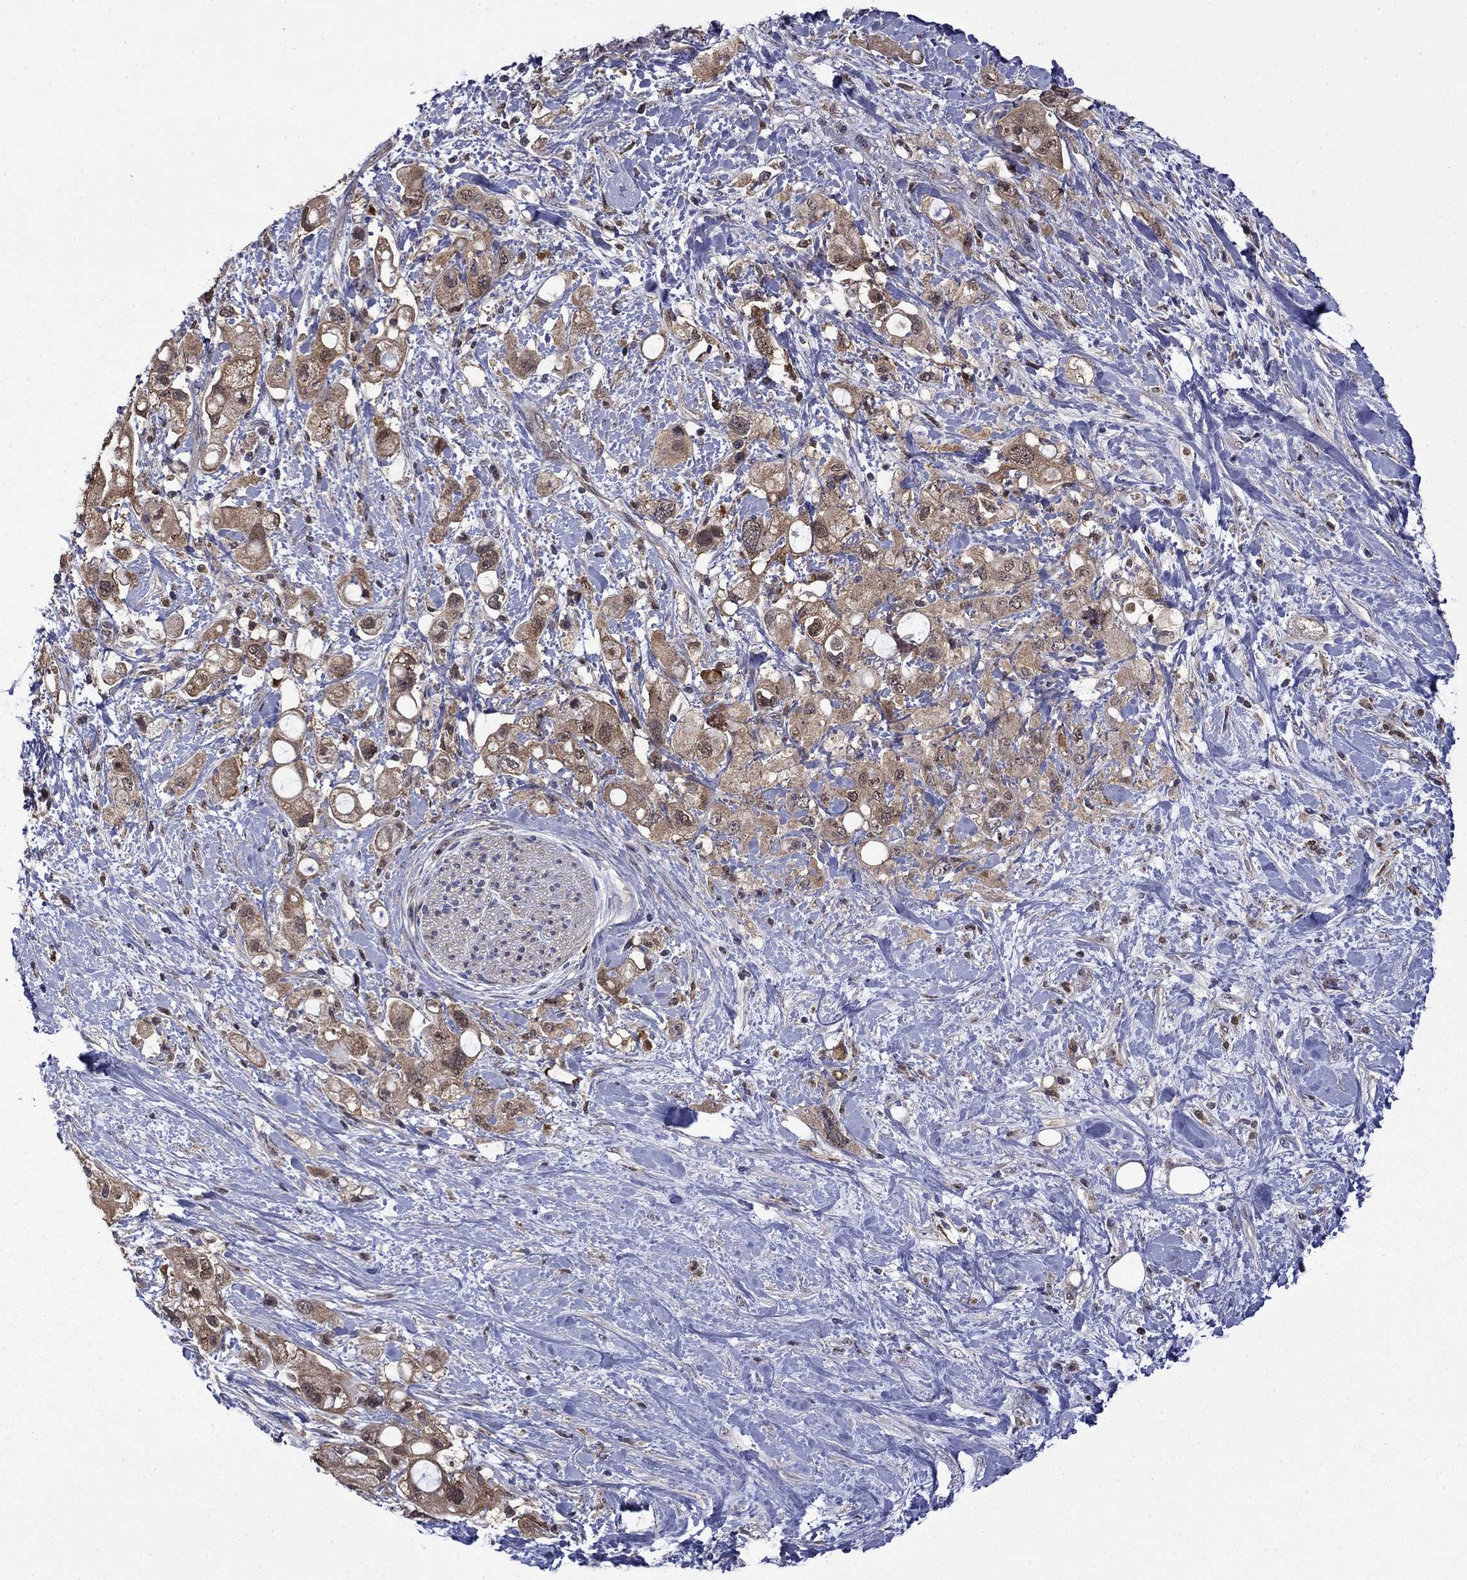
{"staining": {"intensity": "moderate", "quantity": "<25%", "location": "cytoplasmic/membranous"}, "tissue": "pancreatic cancer", "cell_type": "Tumor cells", "image_type": "cancer", "snomed": [{"axis": "morphology", "description": "Adenocarcinoma, NOS"}, {"axis": "topography", "description": "Pancreas"}], "caption": "The micrograph displays a brown stain indicating the presence of a protein in the cytoplasmic/membranous of tumor cells in pancreatic cancer.", "gene": "TPMT", "patient": {"sex": "female", "age": 56}}